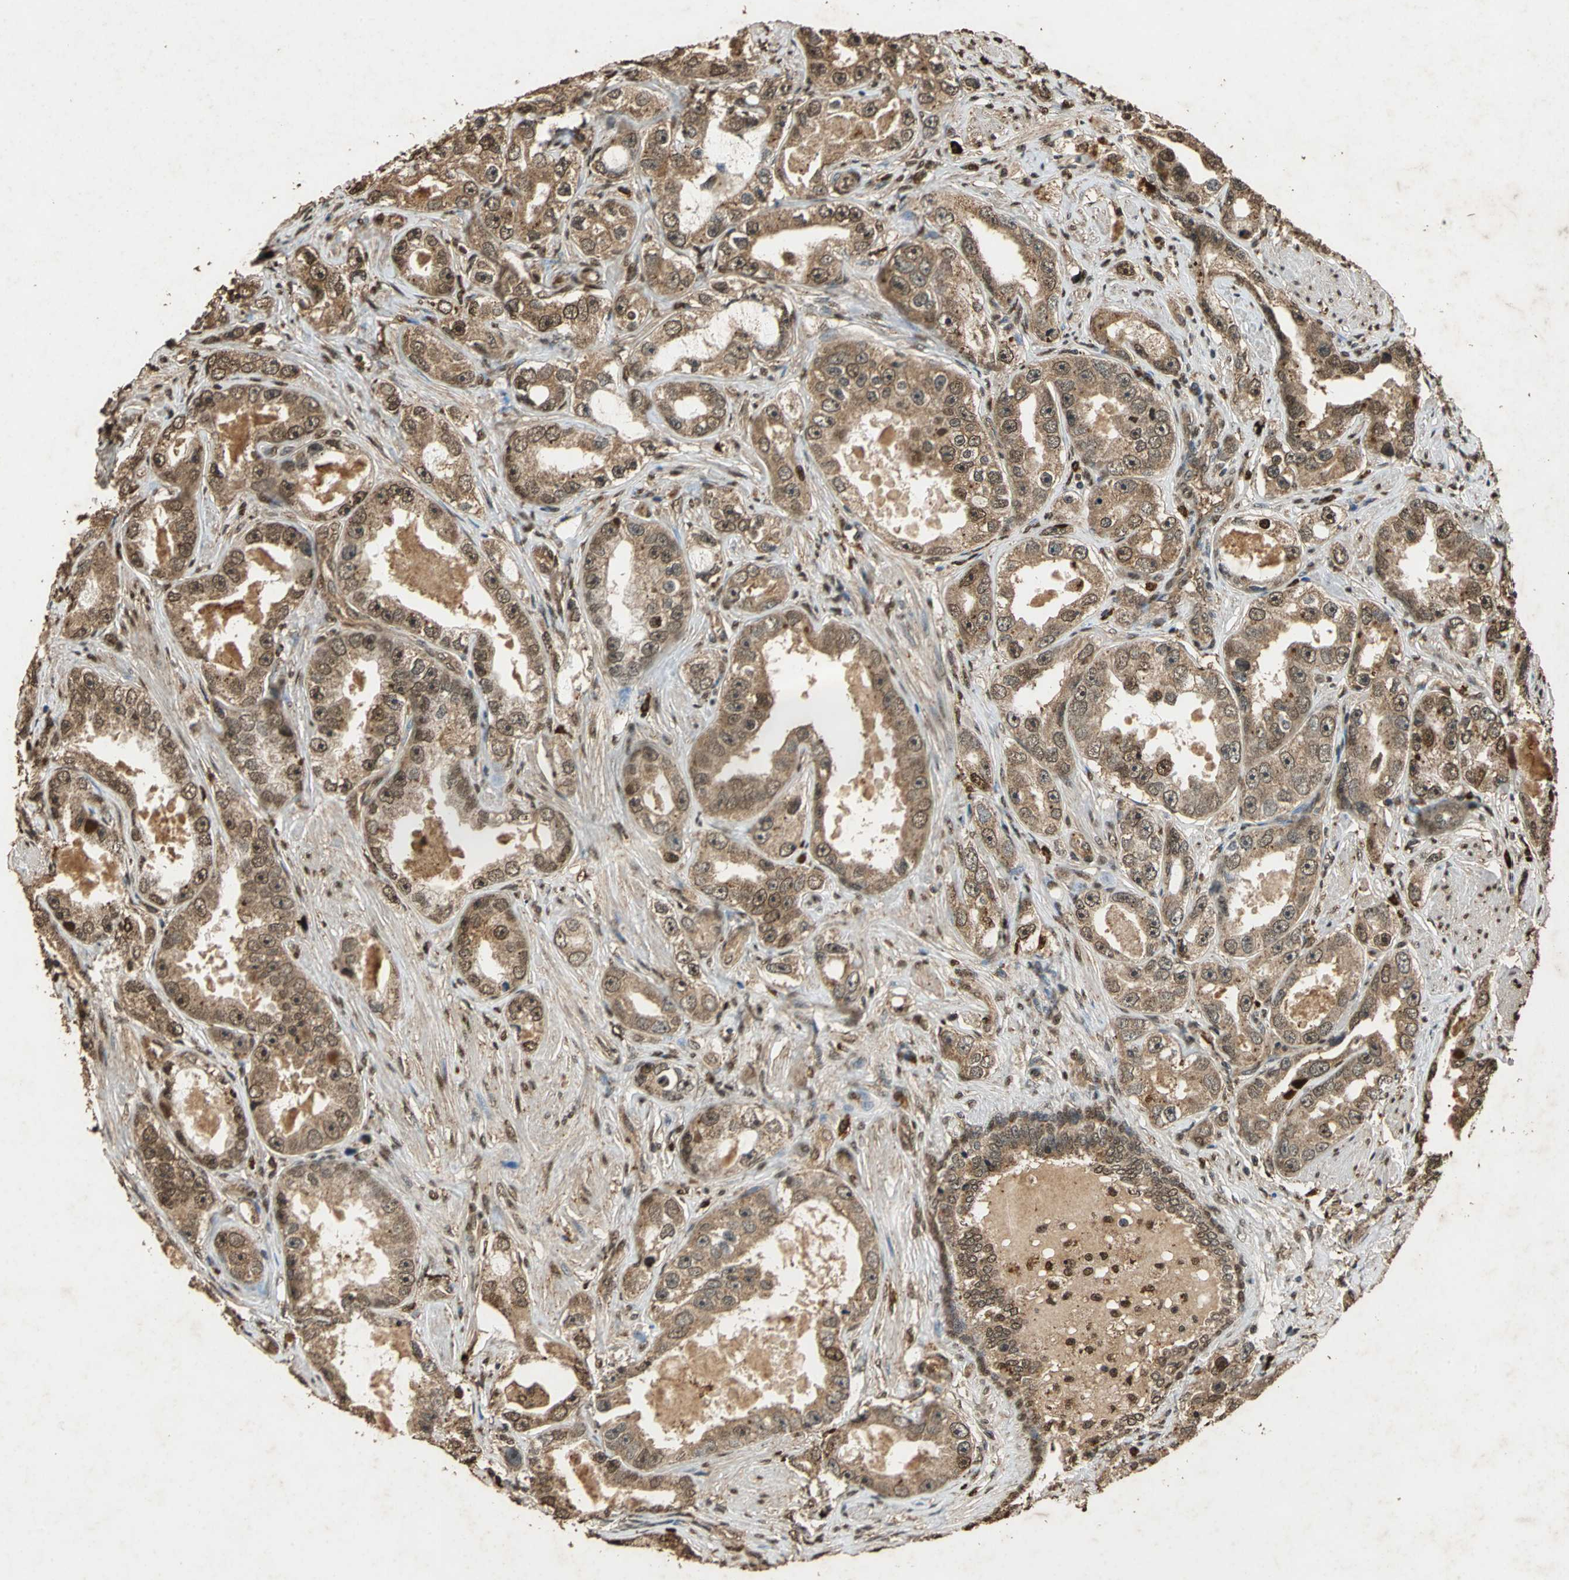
{"staining": {"intensity": "strong", "quantity": ">75%", "location": "cytoplasmic/membranous"}, "tissue": "prostate cancer", "cell_type": "Tumor cells", "image_type": "cancer", "snomed": [{"axis": "morphology", "description": "Adenocarcinoma, High grade"}, {"axis": "topography", "description": "Prostate"}], "caption": "Human prostate cancer stained for a protein (brown) displays strong cytoplasmic/membranous positive staining in approximately >75% of tumor cells.", "gene": "GAPDH", "patient": {"sex": "male", "age": 63}}